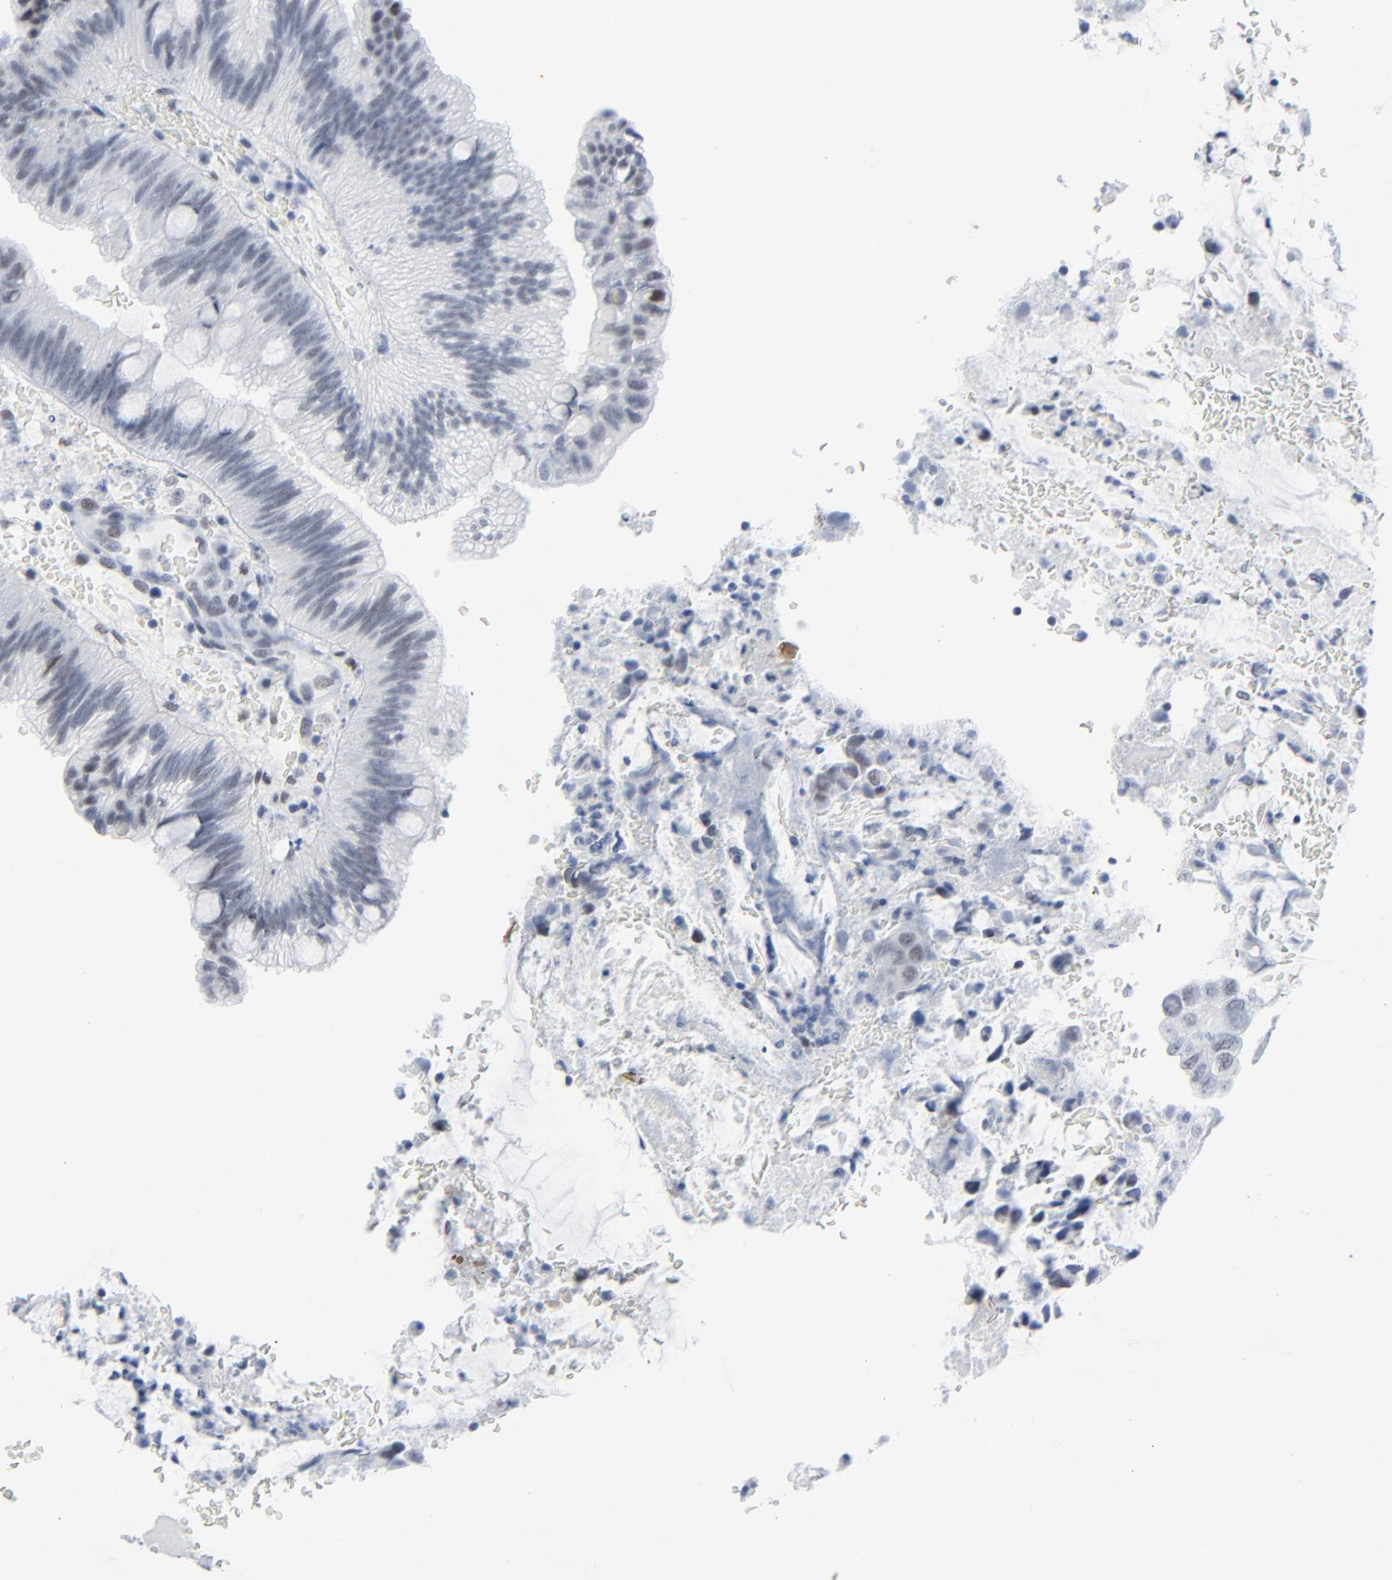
{"staining": {"intensity": "weak", "quantity": "<25%", "location": "nuclear"}, "tissue": "colorectal cancer", "cell_type": "Tumor cells", "image_type": "cancer", "snomed": [{"axis": "morphology", "description": "Normal tissue, NOS"}, {"axis": "morphology", "description": "Adenocarcinoma, NOS"}, {"axis": "topography", "description": "Rectum"}], "caption": "A histopathology image of colorectal cancer (adenocarcinoma) stained for a protein reveals no brown staining in tumor cells.", "gene": "SIRT1", "patient": {"sex": "male", "age": 92}}